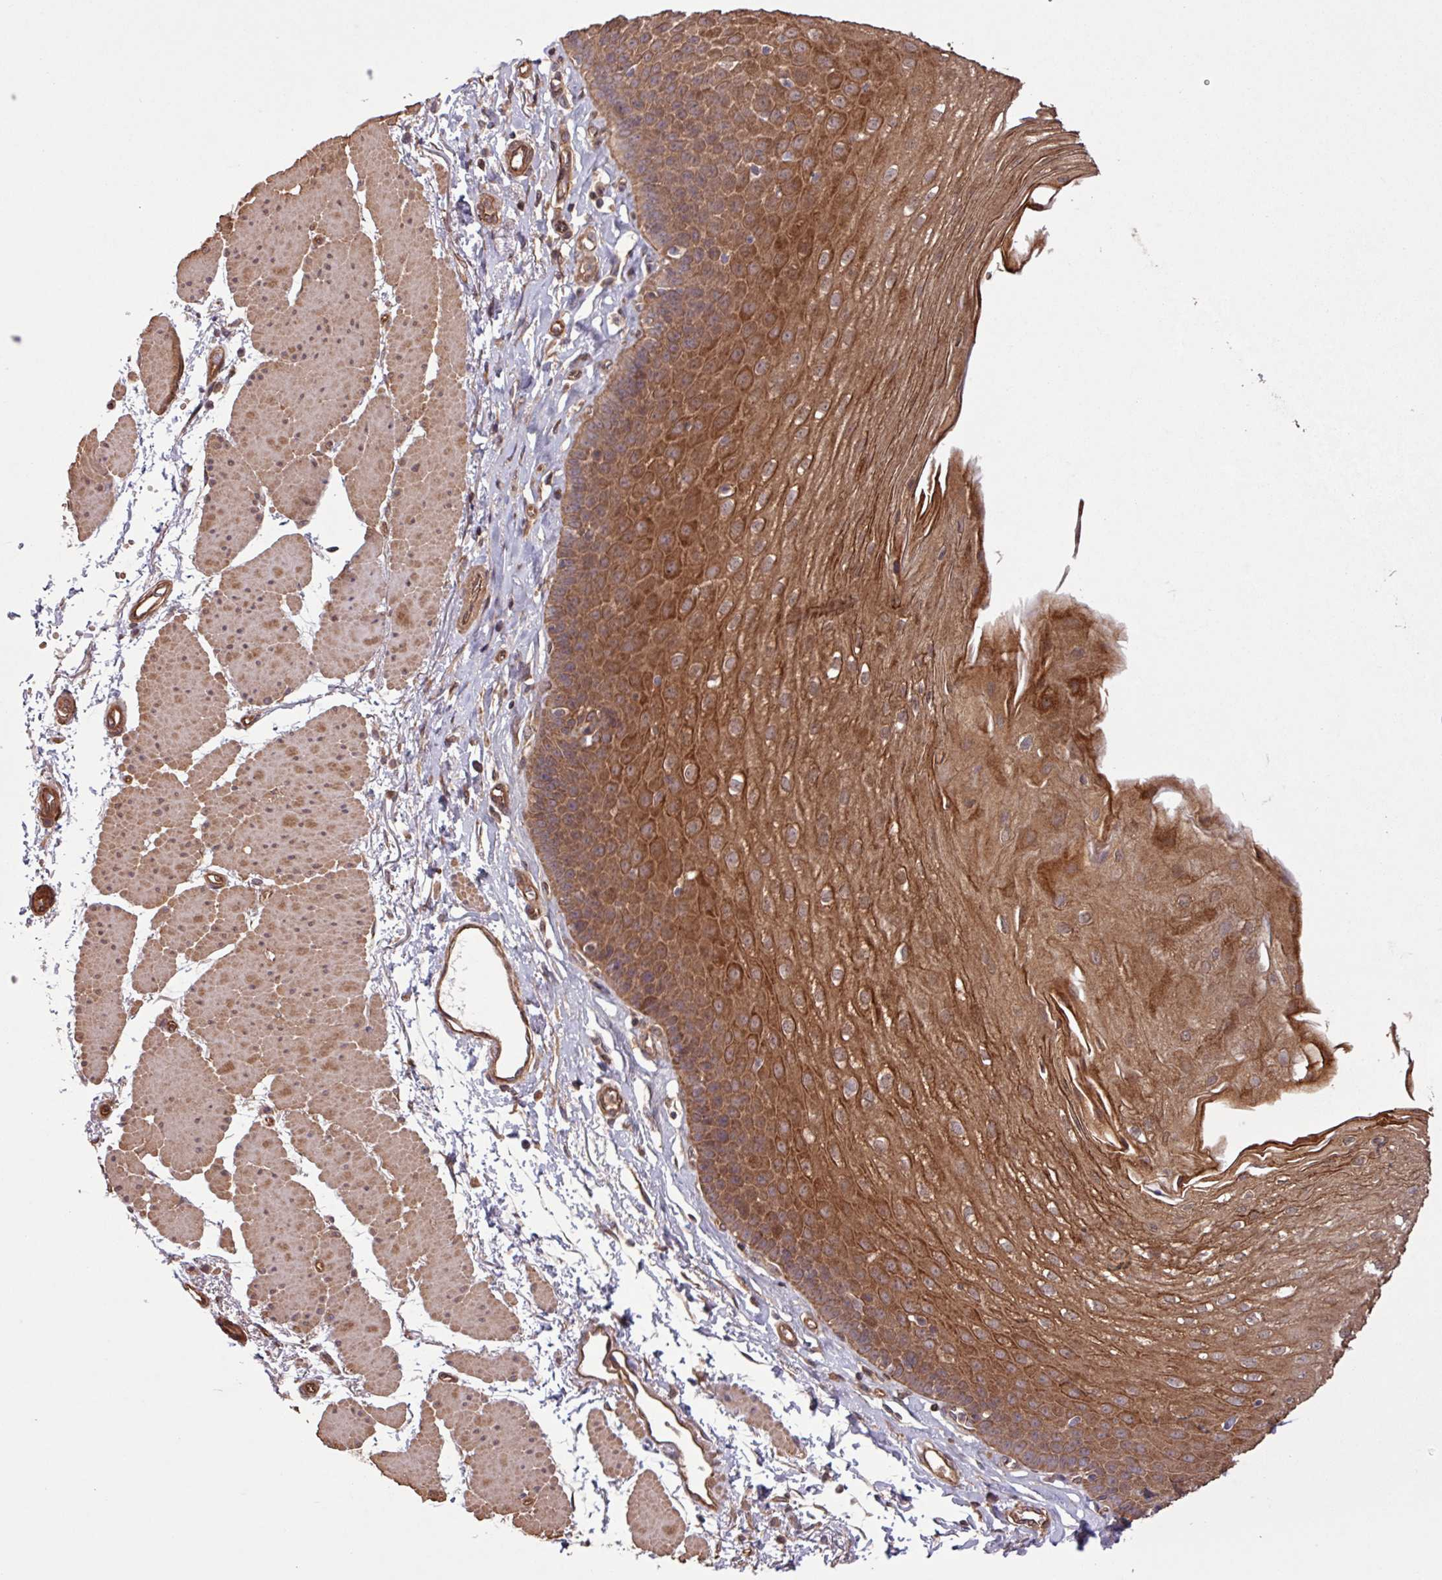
{"staining": {"intensity": "moderate", "quantity": ">75%", "location": "cytoplasmic/membranous"}, "tissue": "esophagus", "cell_type": "Squamous epithelial cells", "image_type": "normal", "snomed": [{"axis": "morphology", "description": "Normal tissue, NOS"}, {"axis": "topography", "description": "Esophagus"}], "caption": "Immunohistochemistry (IHC) photomicrograph of normal esophagus: human esophagus stained using immunohistochemistry demonstrates medium levels of moderate protein expression localized specifically in the cytoplasmic/membranous of squamous epithelial cells, appearing as a cytoplasmic/membranous brown color.", "gene": "TRABD2A", "patient": {"sex": "female", "age": 81}}